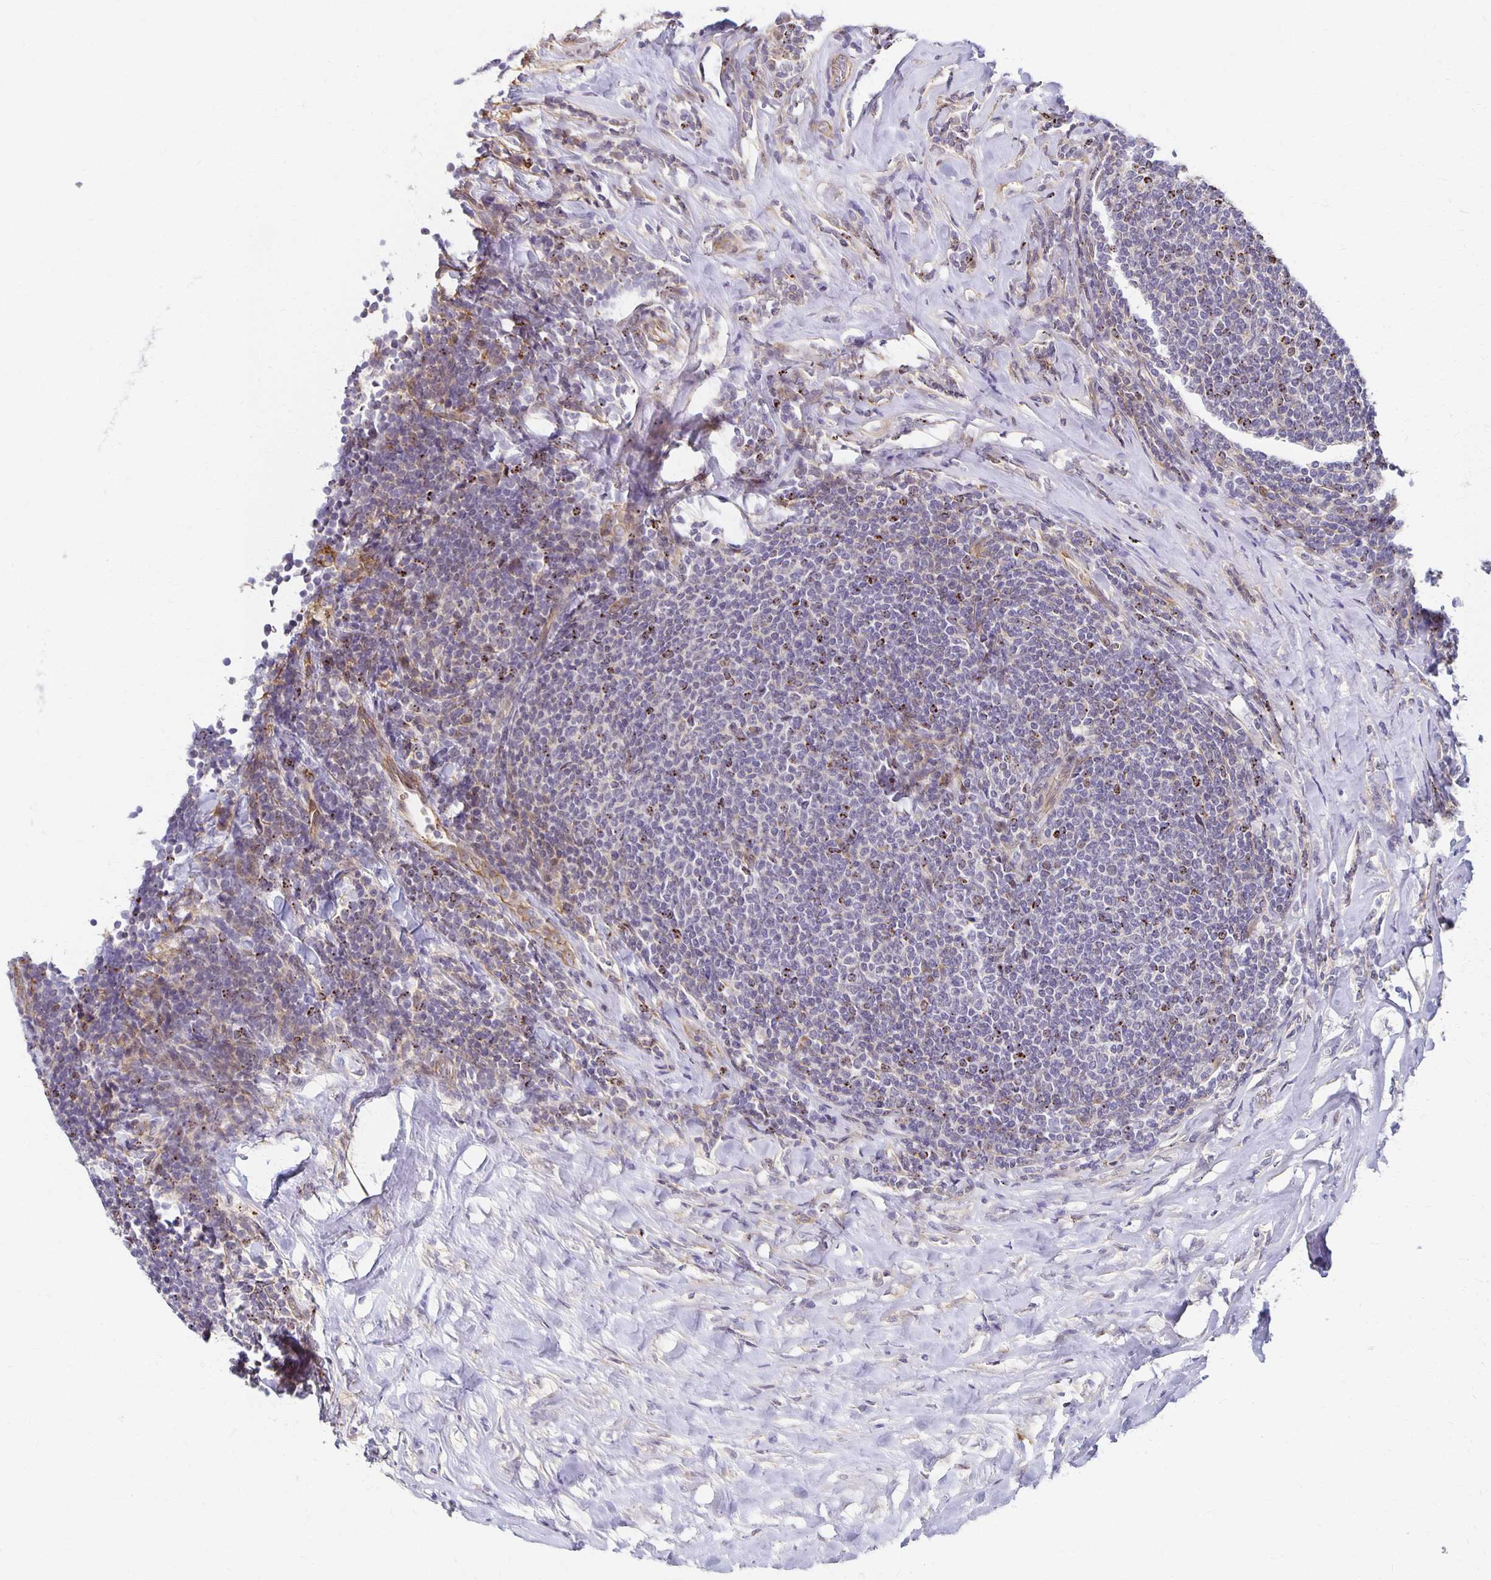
{"staining": {"intensity": "negative", "quantity": "none", "location": "none"}, "tissue": "lymphoma", "cell_type": "Tumor cells", "image_type": "cancer", "snomed": [{"axis": "morphology", "description": "Malignant lymphoma, non-Hodgkin's type, Low grade"}, {"axis": "topography", "description": "Lymph node"}], "caption": "The image displays no staining of tumor cells in low-grade malignant lymphoma, non-Hodgkin's type.", "gene": "SORL1", "patient": {"sex": "male", "age": 52}}